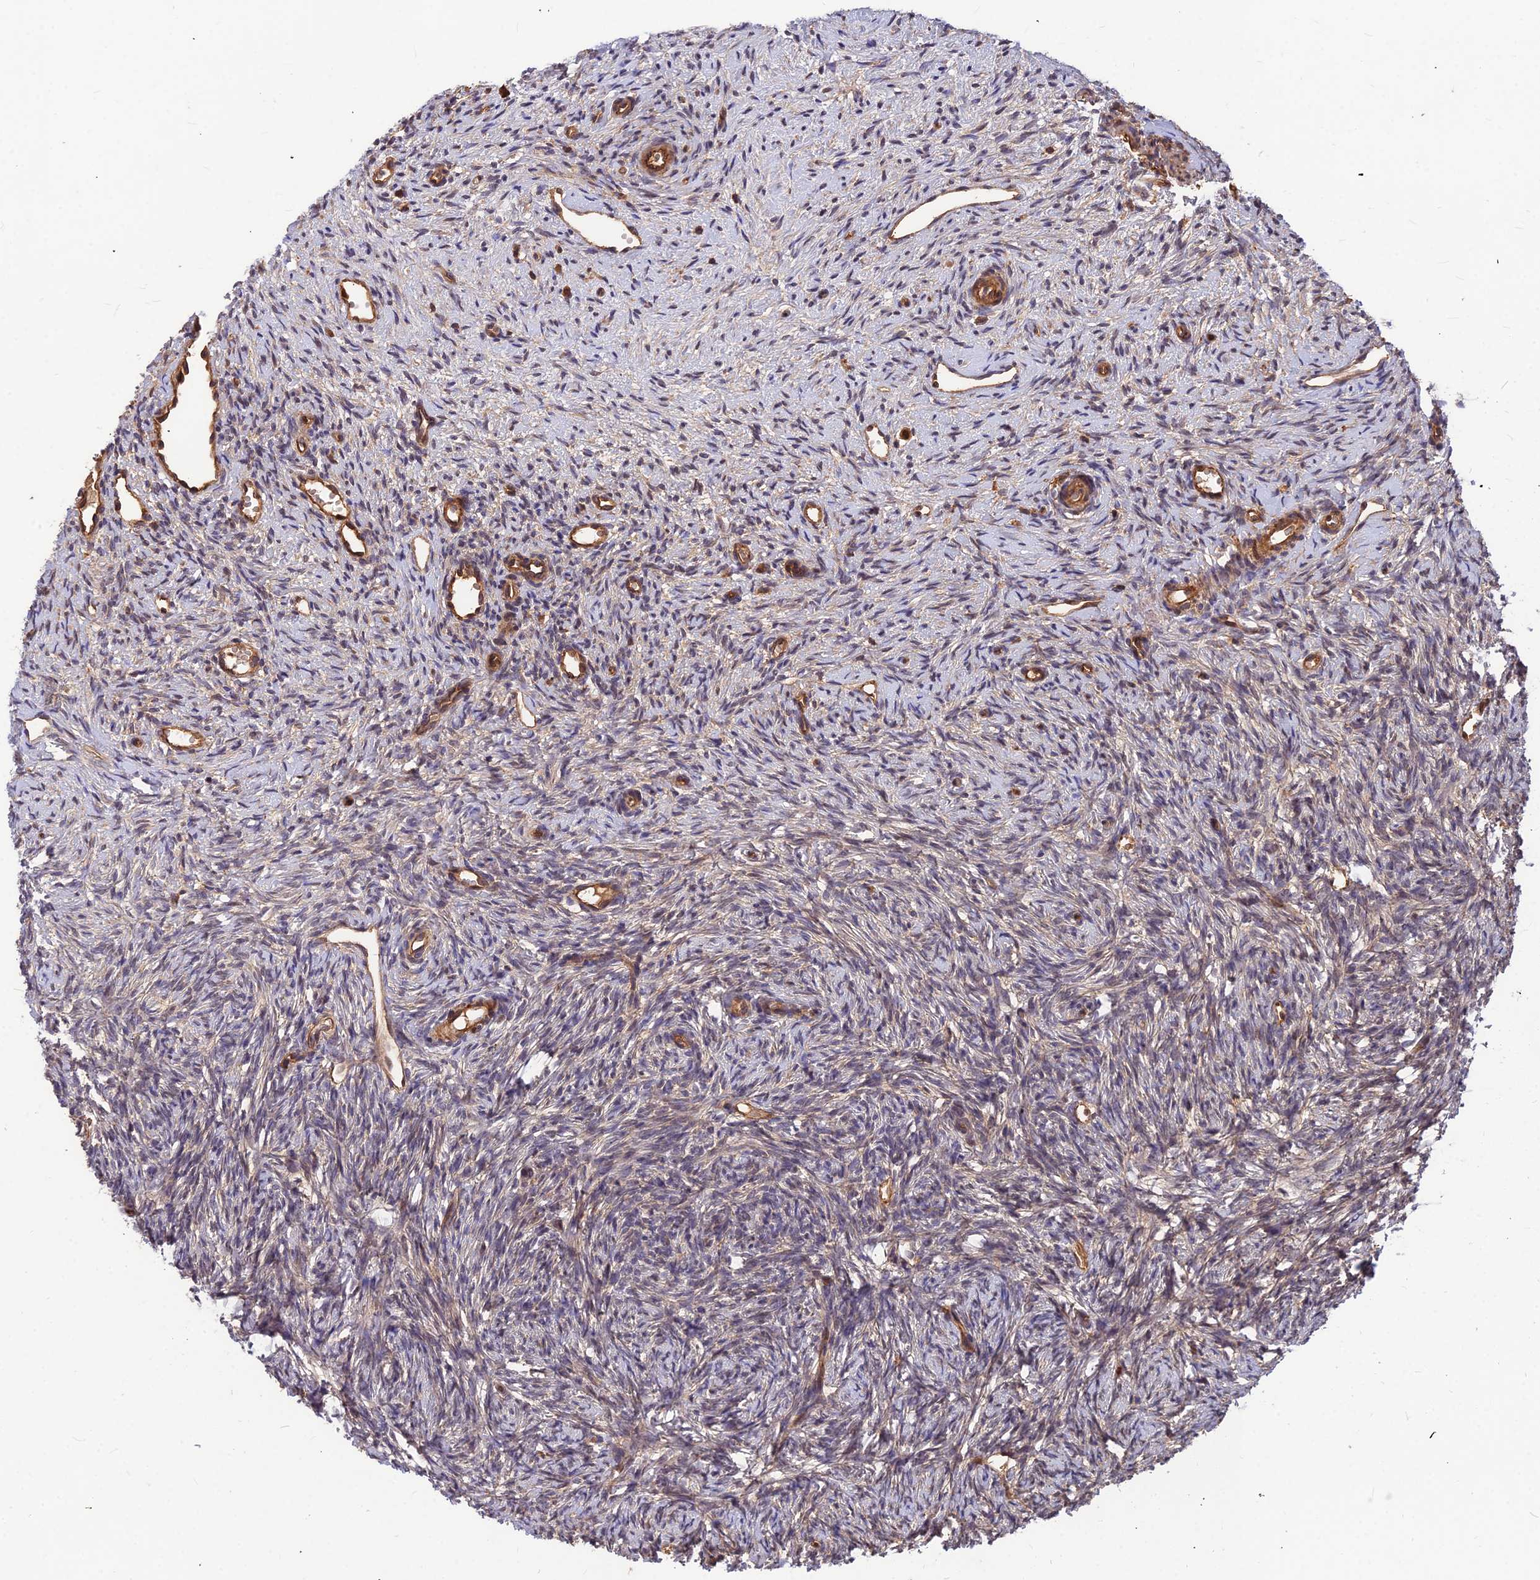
{"staining": {"intensity": "weak", "quantity": ">75%", "location": "cytoplasmic/membranous"}, "tissue": "ovary", "cell_type": "Follicle cells", "image_type": "normal", "snomed": [{"axis": "morphology", "description": "Normal tissue, NOS"}, {"axis": "topography", "description": "Ovary"}], "caption": "Protein staining by immunohistochemistry (IHC) demonstrates weak cytoplasmic/membranous positivity in about >75% of follicle cells in normal ovary. (DAB = brown stain, brightfield microscopy at high magnification).", "gene": "ZNF467", "patient": {"sex": "female", "age": 51}}